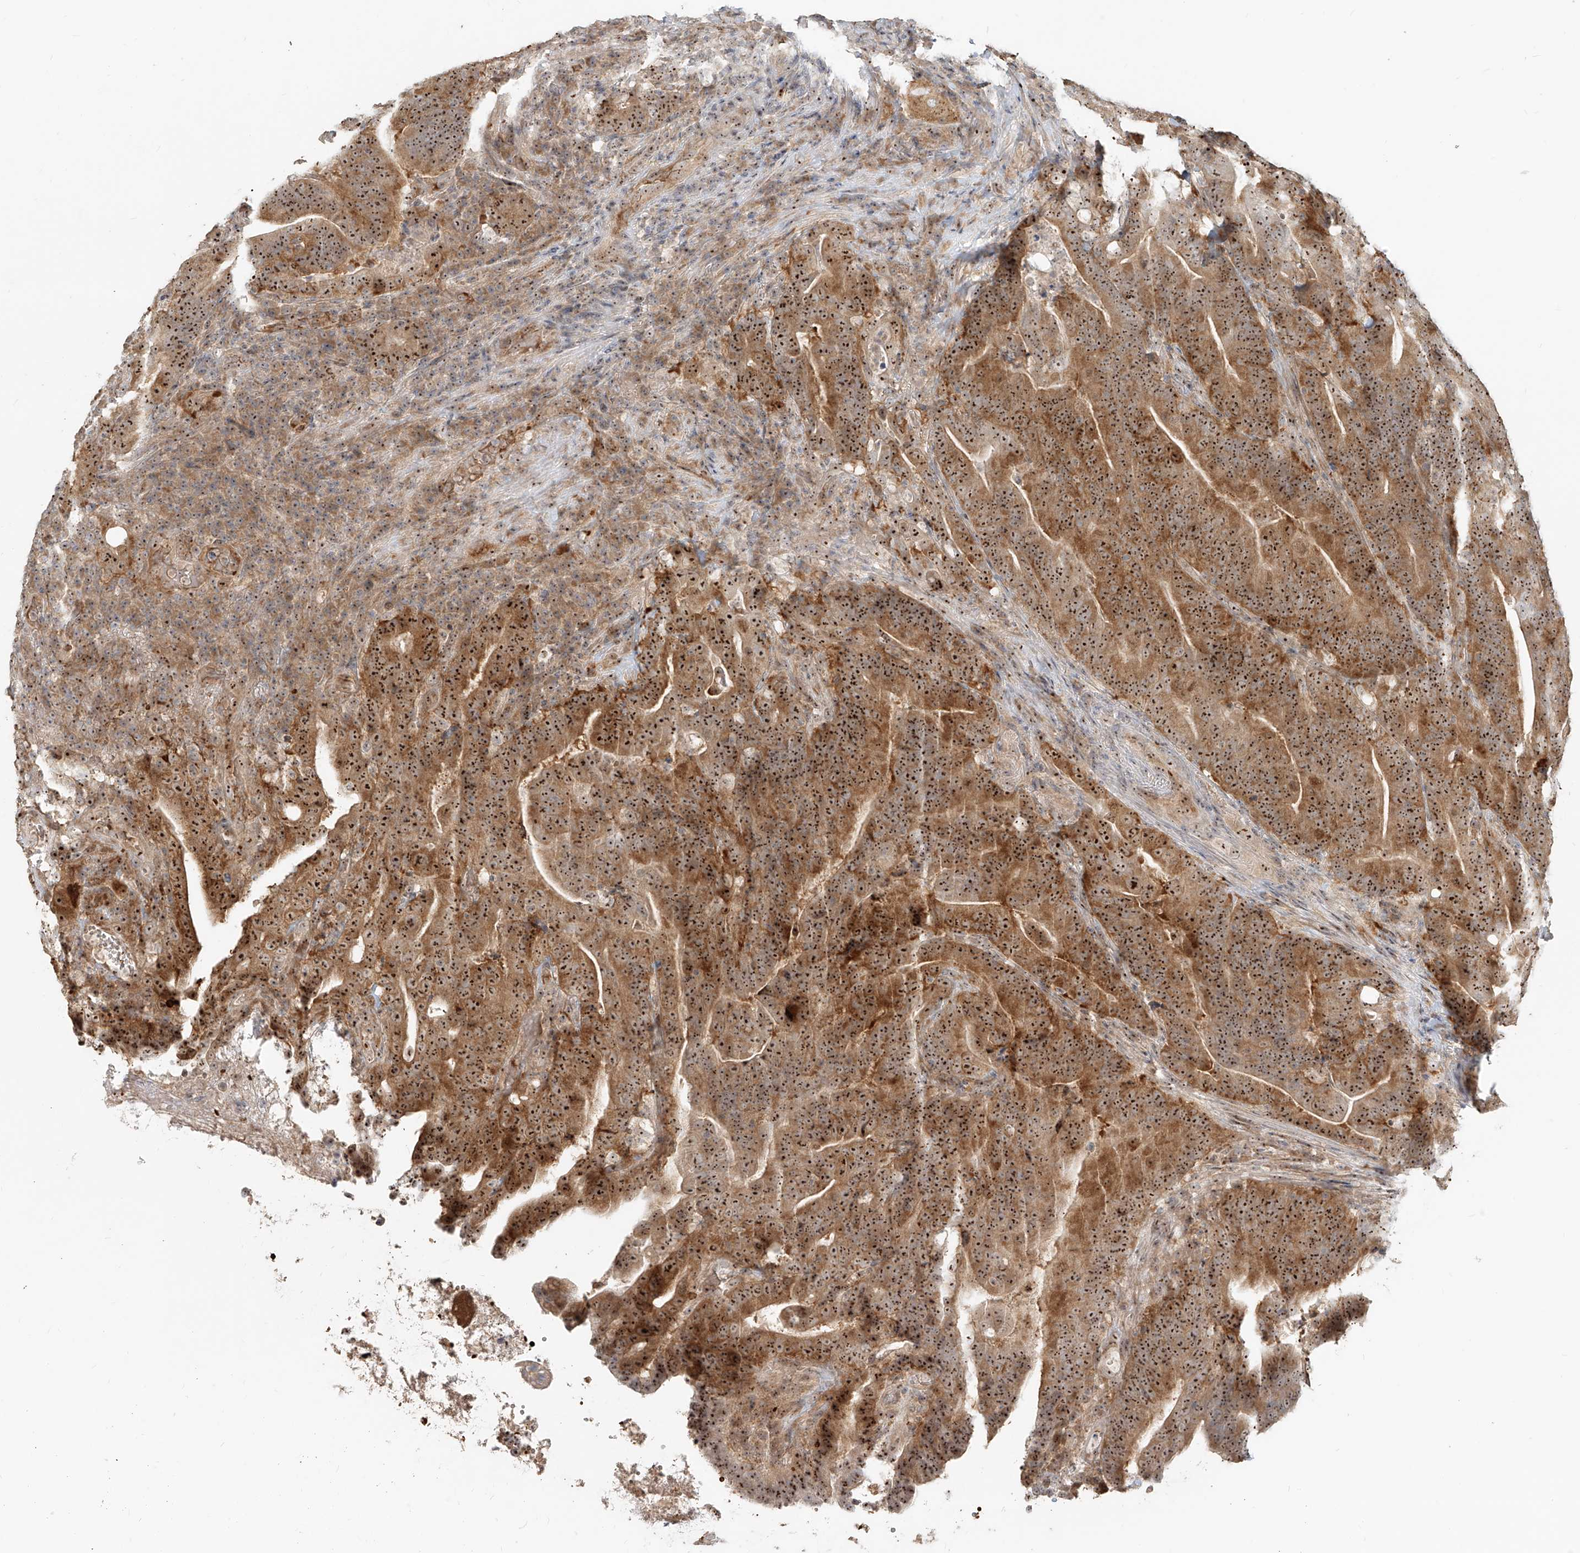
{"staining": {"intensity": "strong", "quantity": ">75%", "location": "cytoplasmic/membranous,nuclear"}, "tissue": "colorectal cancer", "cell_type": "Tumor cells", "image_type": "cancer", "snomed": [{"axis": "morphology", "description": "Adenocarcinoma, NOS"}, {"axis": "topography", "description": "Colon"}], "caption": "Immunohistochemical staining of adenocarcinoma (colorectal) reveals high levels of strong cytoplasmic/membranous and nuclear protein expression in approximately >75% of tumor cells.", "gene": "BYSL", "patient": {"sex": "female", "age": 66}}